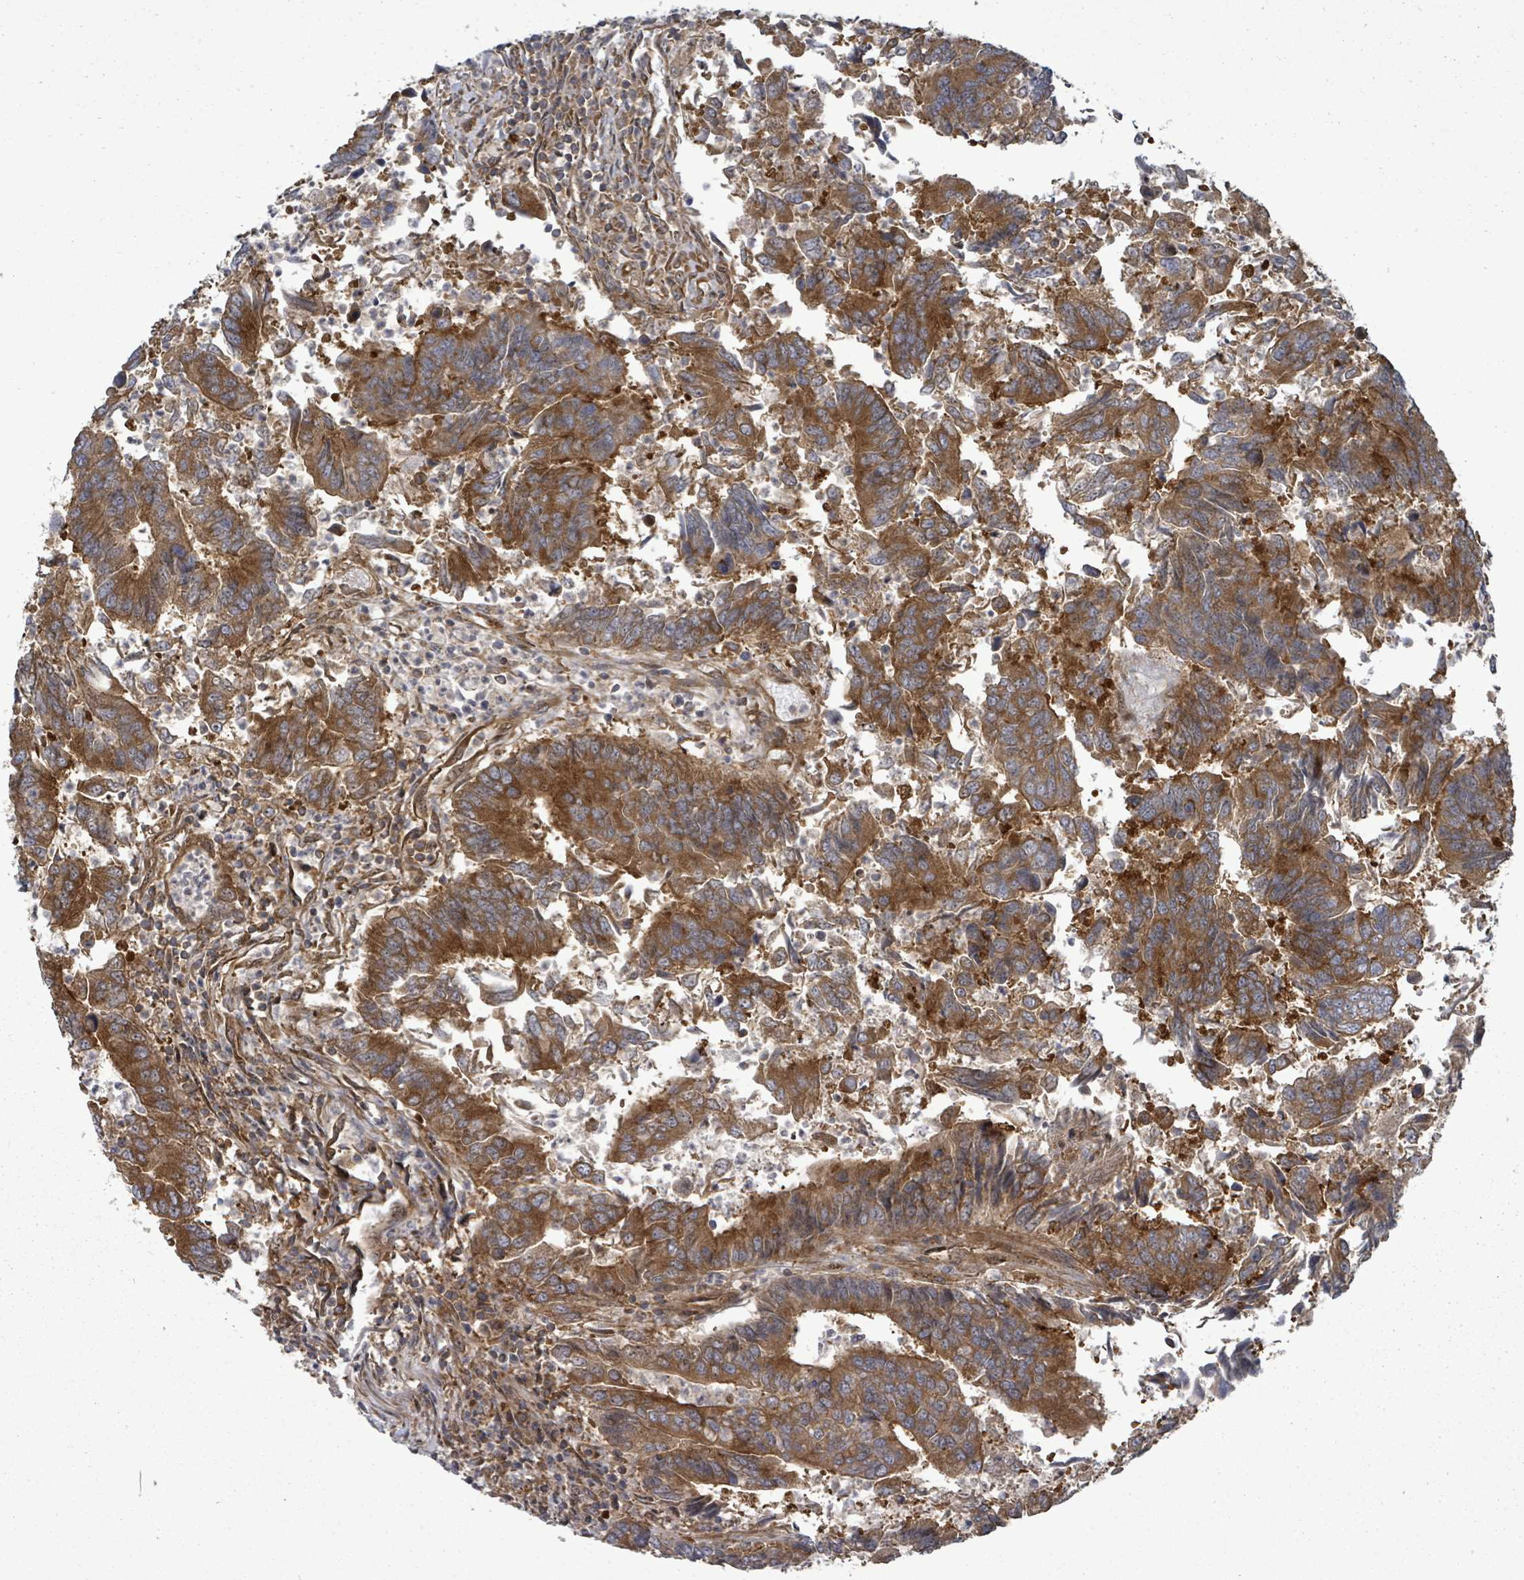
{"staining": {"intensity": "moderate", "quantity": ">75%", "location": "cytoplasmic/membranous"}, "tissue": "colorectal cancer", "cell_type": "Tumor cells", "image_type": "cancer", "snomed": [{"axis": "morphology", "description": "Adenocarcinoma, NOS"}, {"axis": "topography", "description": "Colon"}], "caption": "The immunohistochemical stain shows moderate cytoplasmic/membranous expression in tumor cells of adenocarcinoma (colorectal) tissue.", "gene": "EIF3C", "patient": {"sex": "female", "age": 67}}